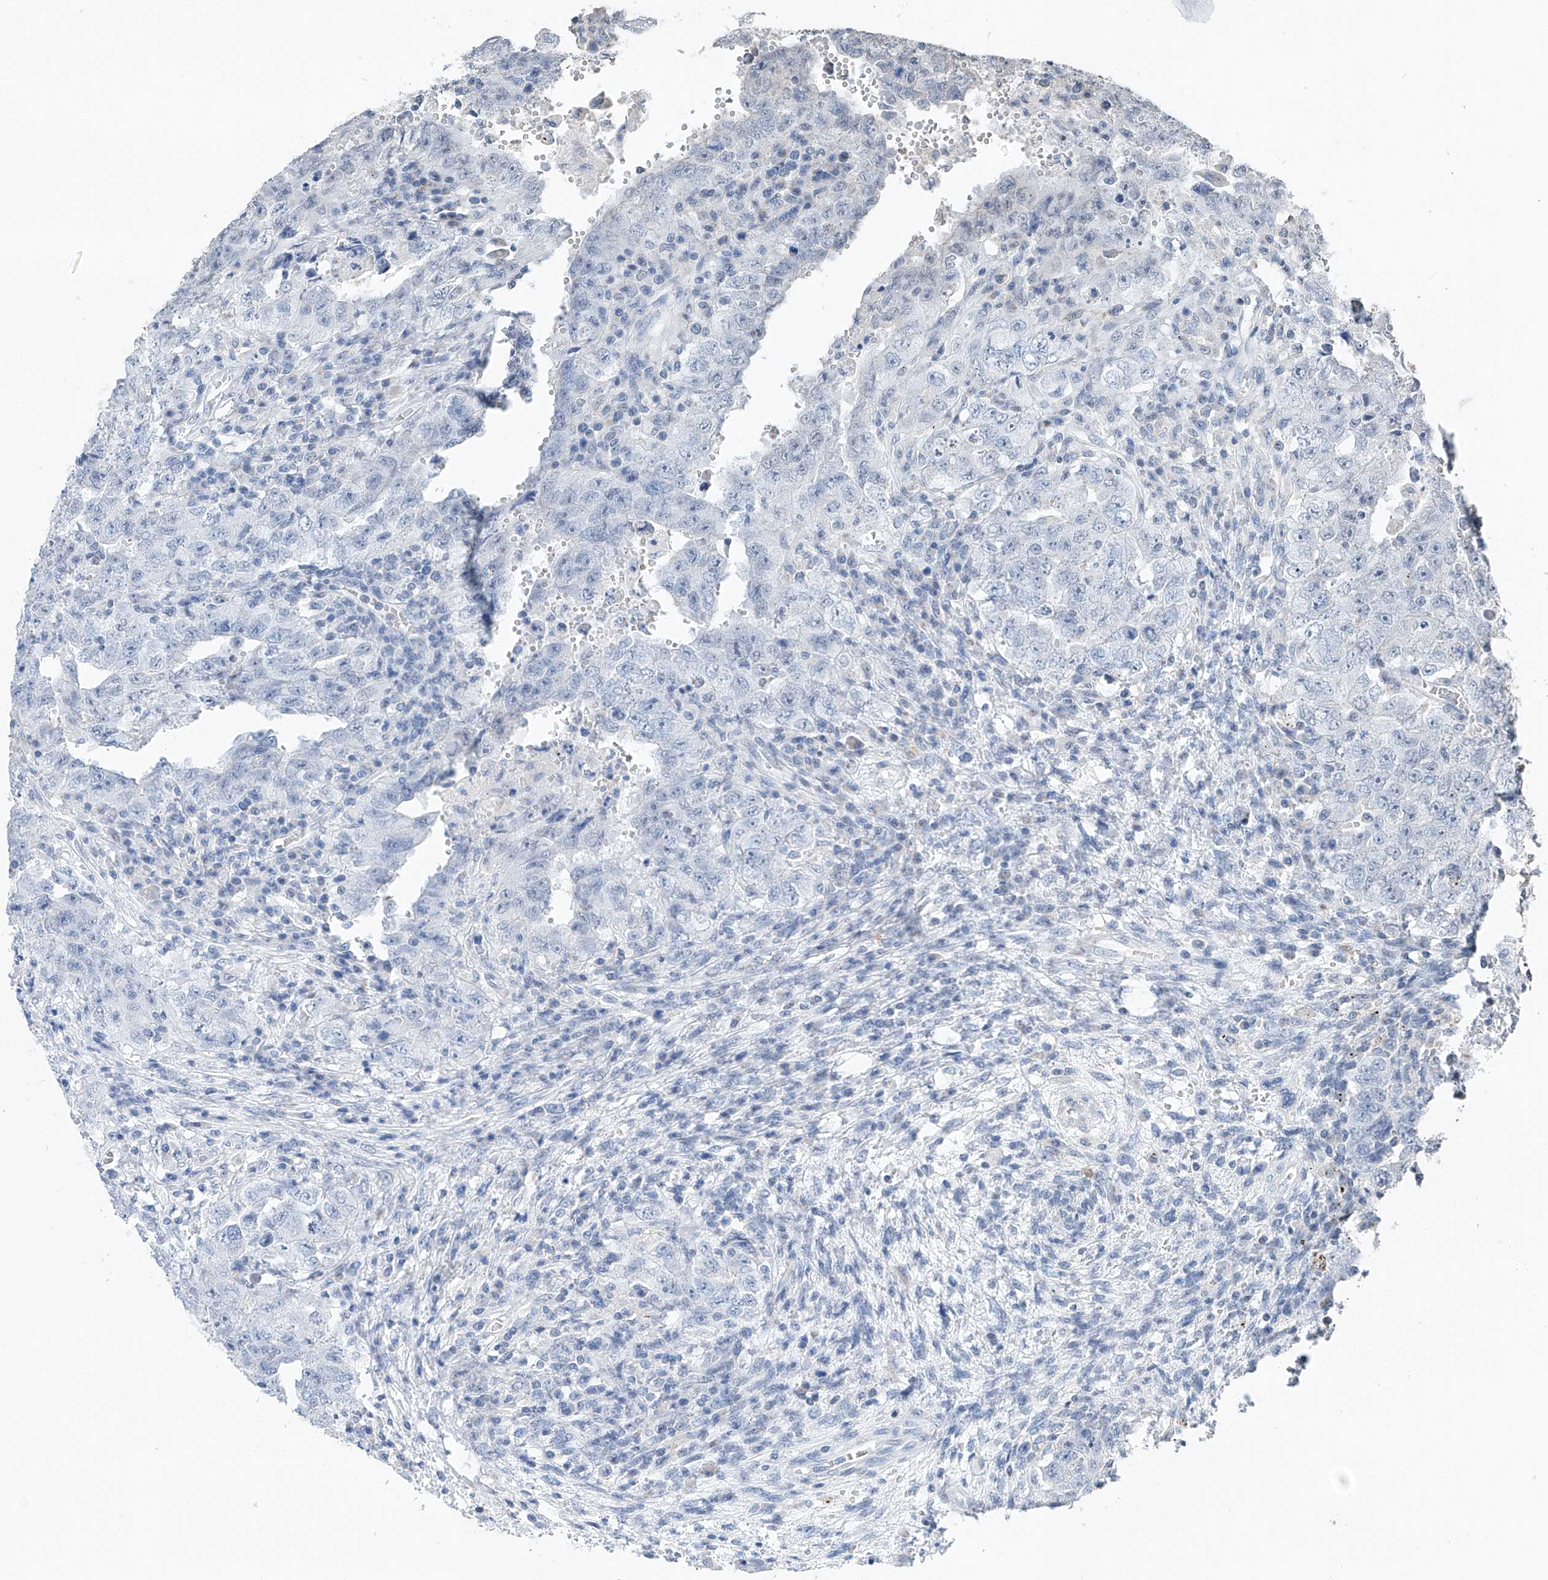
{"staining": {"intensity": "negative", "quantity": "none", "location": "none"}, "tissue": "testis cancer", "cell_type": "Tumor cells", "image_type": "cancer", "snomed": [{"axis": "morphology", "description": "Carcinoma, Embryonal, NOS"}, {"axis": "topography", "description": "Testis"}], "caption": "Testis embryonal carcinoma was stained to show a protein in brown. There is no significant staining in tumor cells.", "gene": "KLF15", "patient": {"sex": "male", "age": 26}}